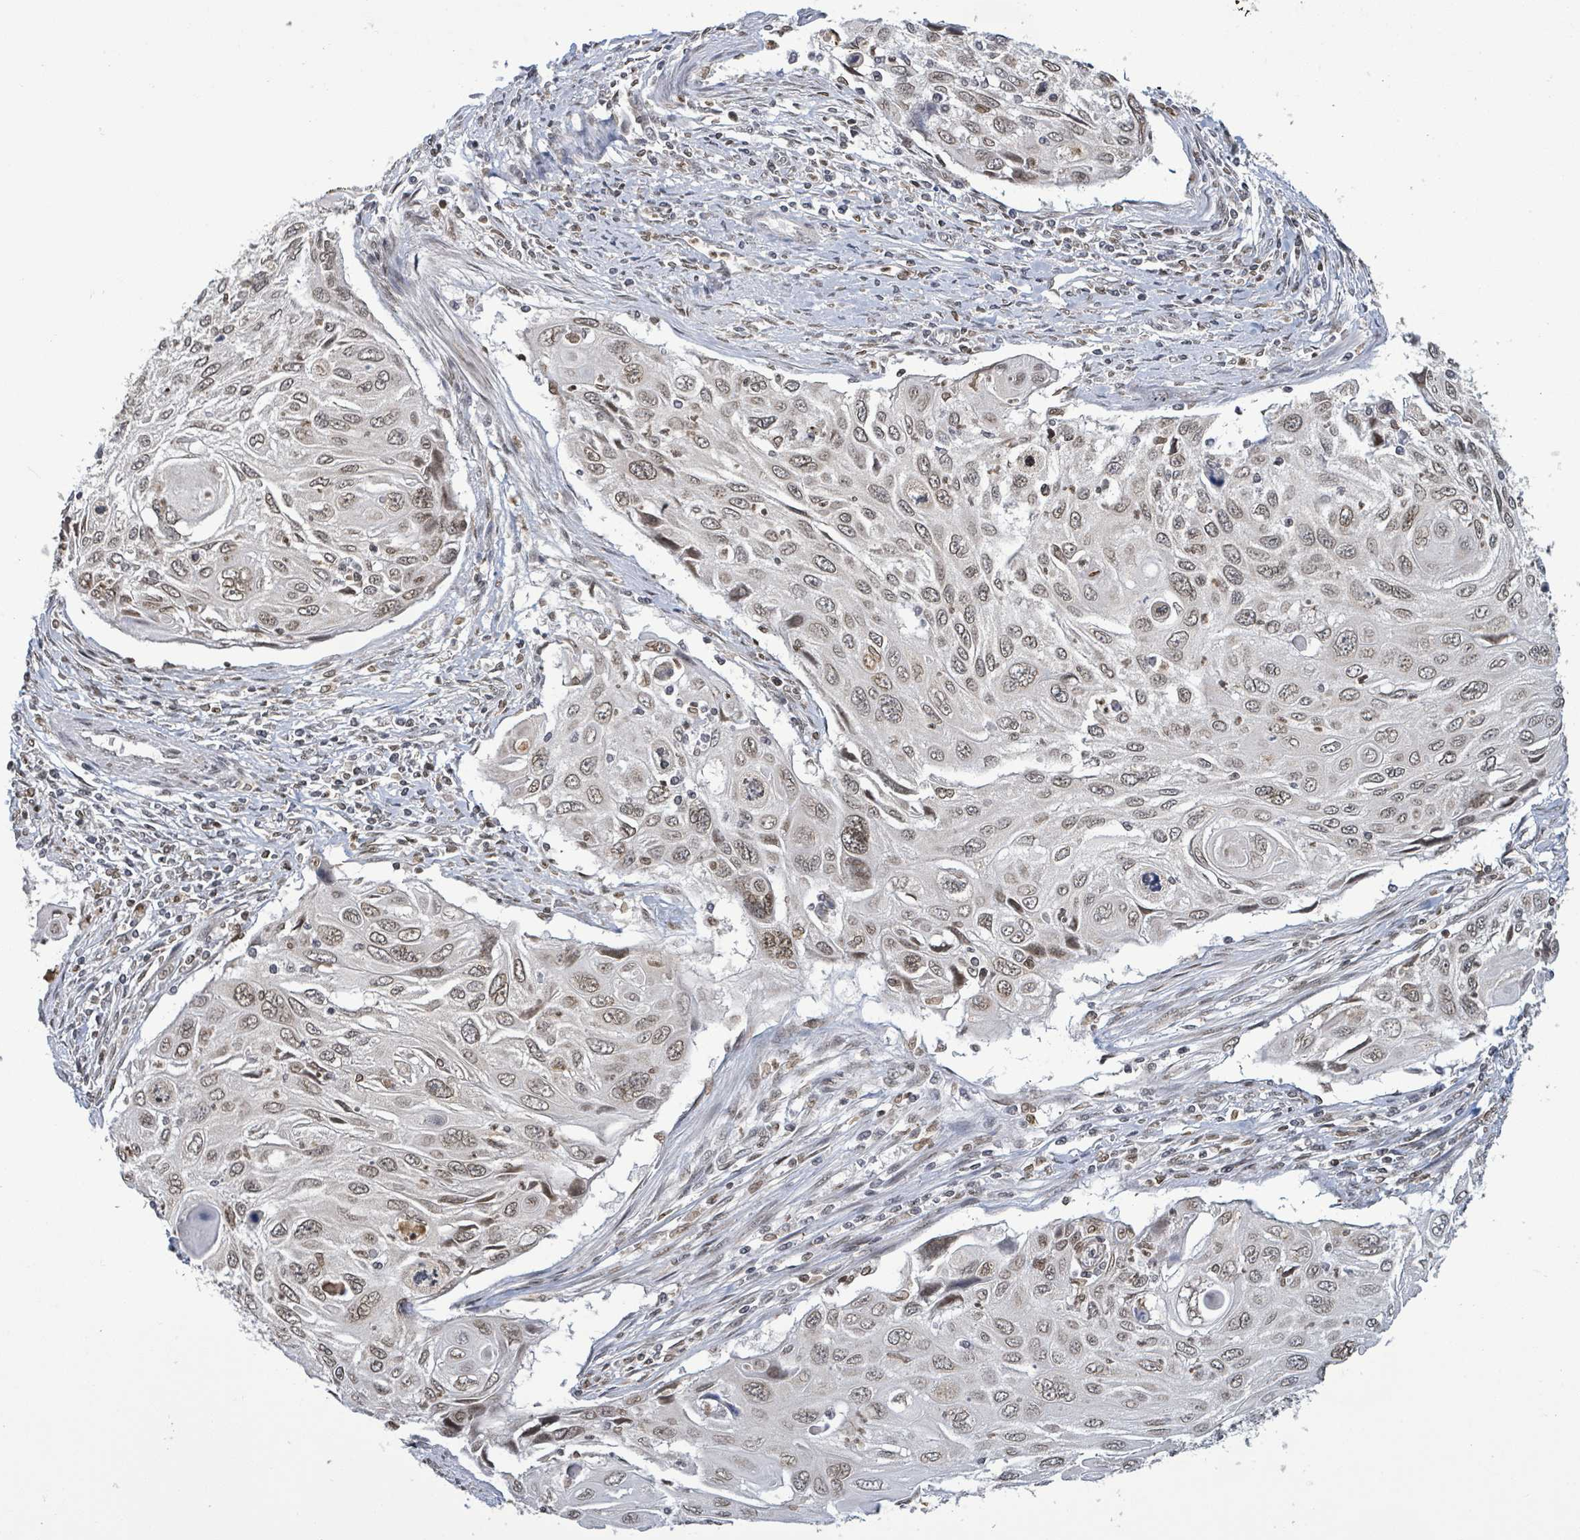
{"staining": {"intensity": "moderate", "quantity": ">75%", "location": "nuclear"}, "tissue": "cervical cancer", "cell_type": "Tumor cells", "image_type": "cancer", "snomed": [{"axis": "morphology", "description": "Squamous cell carcinoma, NOS"}, {"axis": "topography", "description": "Cervix"}], "caption": "Protein analysis of squamous cell carcinoma (cervical) tissue reveals moderate nuclear positivity in approximately >75% of tumor cells. (Stains: DAB in brown, nuclei in blue, Microscopy: brightfield microscopy at high magnification).", "gene": "SBF2", "patient": {"sex": "female", "age": 70}}